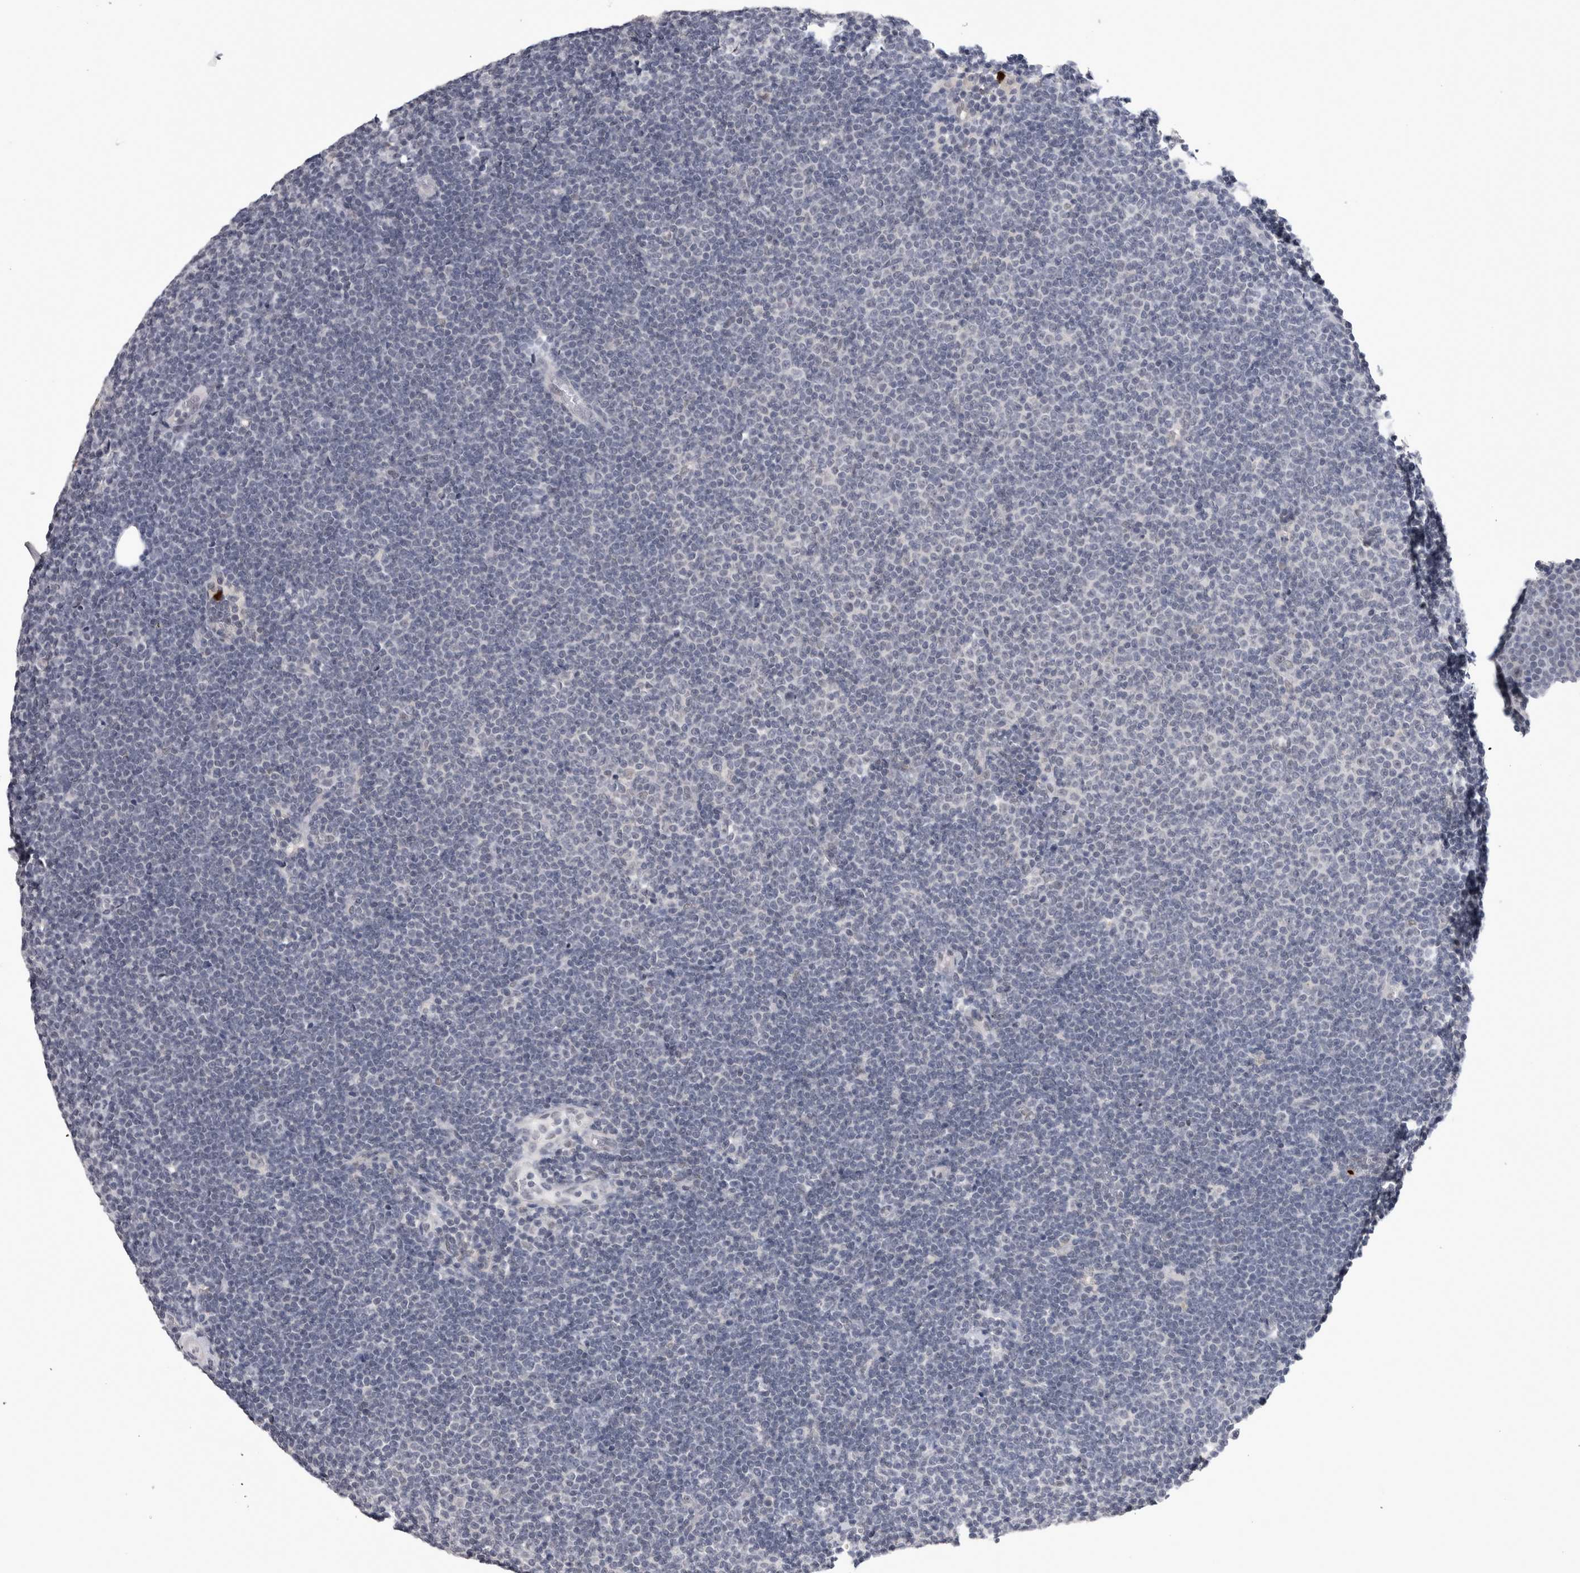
{"staining": {"intensity": "negative", "quantity": "none", "location": "none"}, "tissue": "lymphoma", "cell_type": "Tumor cells", "image_type": "cancer", "snomed": [{"axis": "morphology", "description": "Malignant lymphoma, non-Hodgkin's type, Low grade"}, {"axis": "topography", "description": "Lymph node"}], "caption": "This is an immunohistochemistry (IHC) micrograph of human lymphoma. There is no staining in tumor cells.", "gene": "PEBP4", "patient": {"sex": "female", "age": 53}}